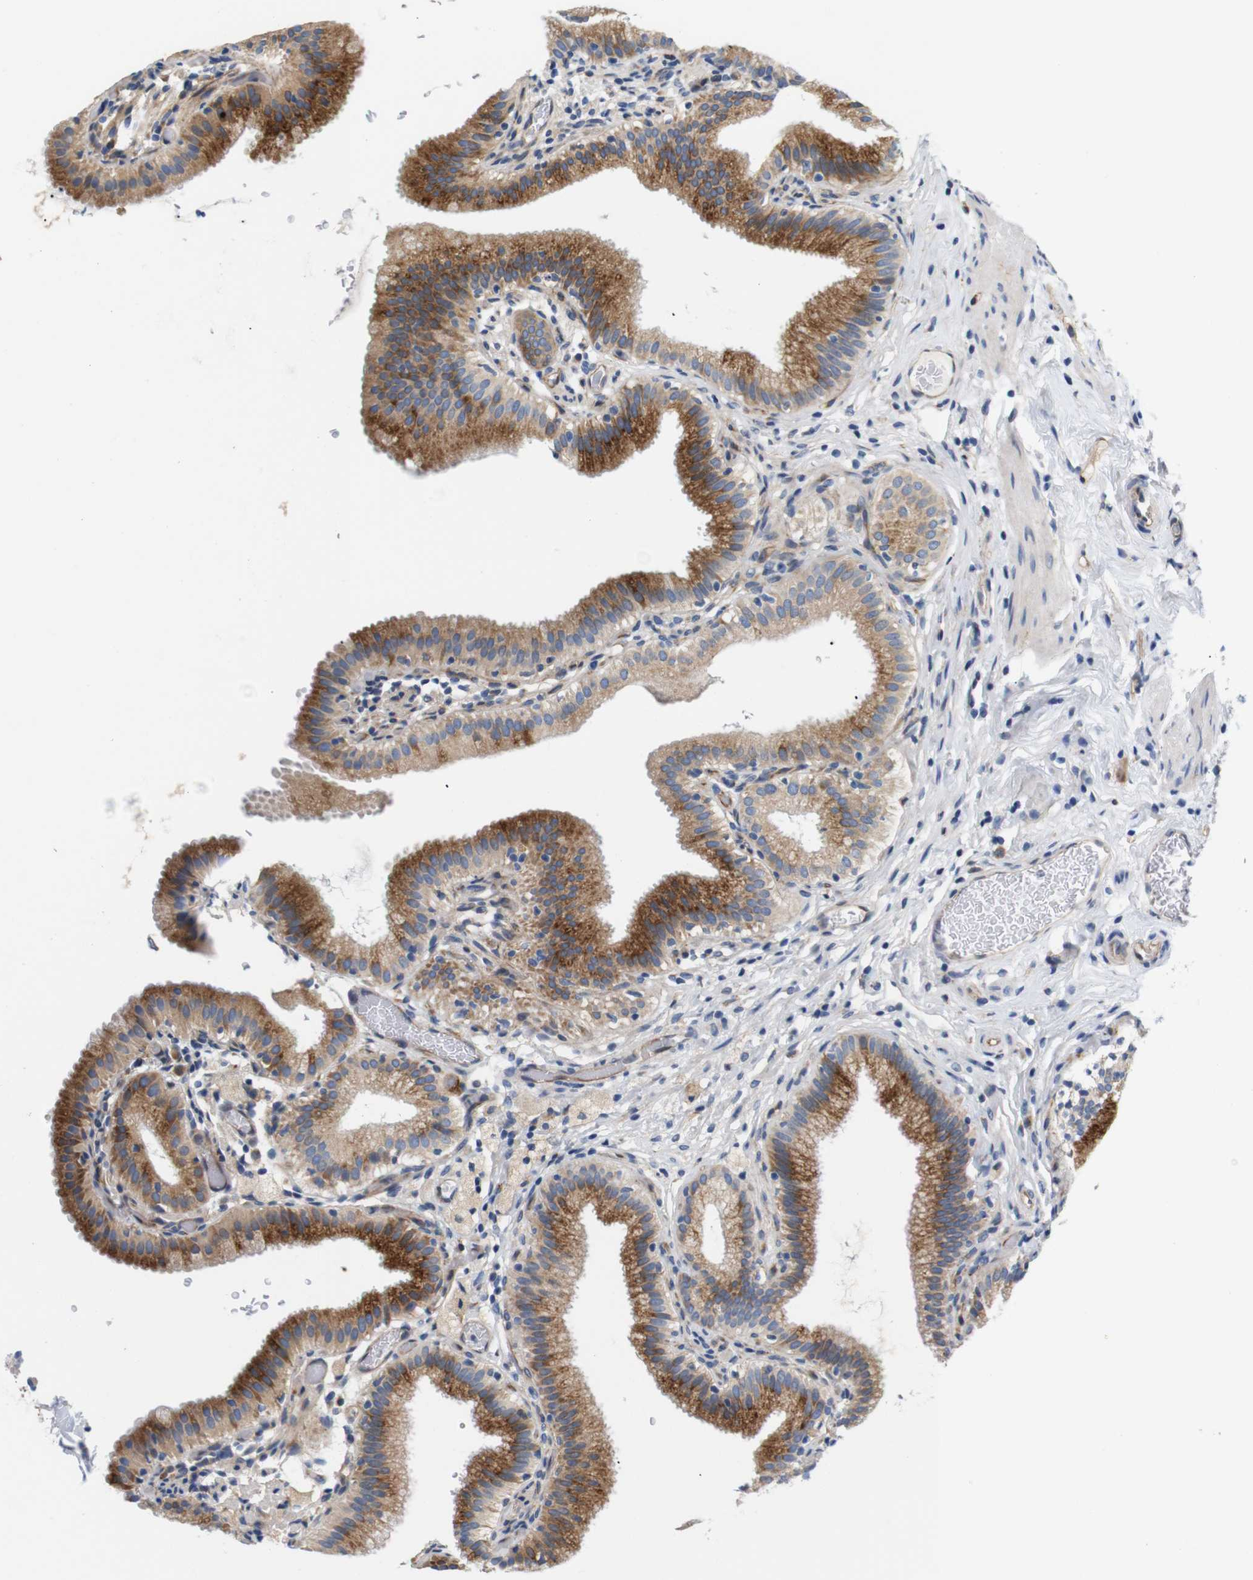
{"staining": {"intensity": "moderate", "quantity": ">75%", "location": "cytoplasmic/membranous"}, "tissue": "gallbladder", "cell_type": "Glandular cells", "image_type": "normal", "snomed": [{"axis": "morphology", "description": "Normal tissue, NOS"}, {"axis": "topography", "description": "Gallbladder"}], "caption": "Gallbladder stained with a brown dye reveals moderate cytoplasmic/membranous positive expression in about >75% of glandular cells.", "gene": "UBE2G2", "patient": {"sex": "male", "age": 54}}